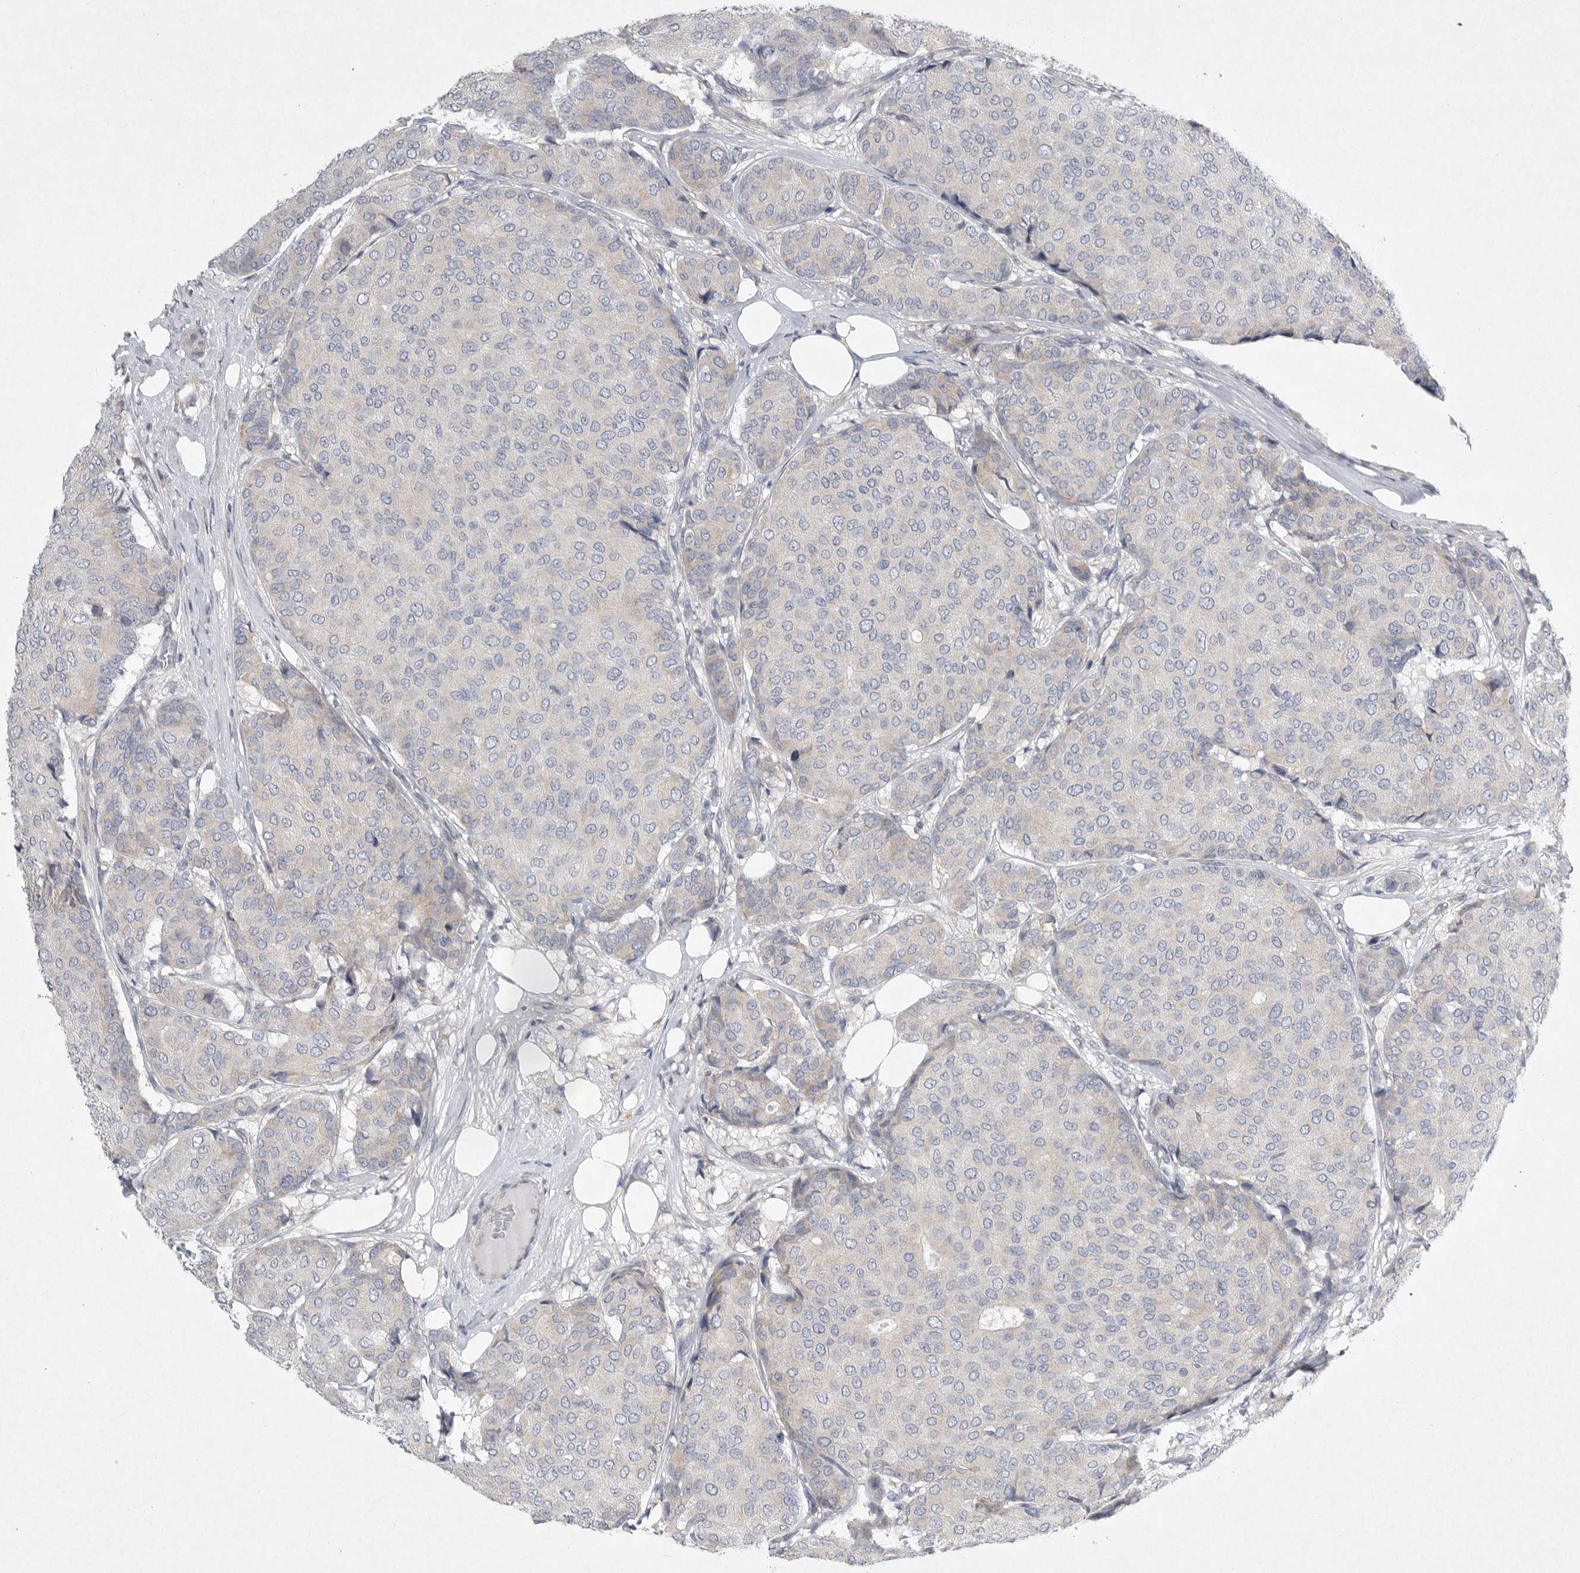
{"staining": {"intensity": "negative", "quantity": "none", "location": "none"}, "tissue": "breast cancer", "cell_type": "Tumor cells", "image_type": "cancer", "snomed": [{"axis": "morphology", "description": "Duct carcinoma"}, {"axis": "topography", "description": "Breast"}], "caption": "This histopathology image is of breast cancer (invasive ductal carcinoma) stained with immunohistochemistry to label a protein in brown with the nuclei are counter-stained blue. There is no staining in tumor cells. The staining is performed using DAB brown chromogen with nuclei counter-stained in using hematoxylin.", "gene": "EDEM3", "patient": {"sex": "female", "age": 75}}